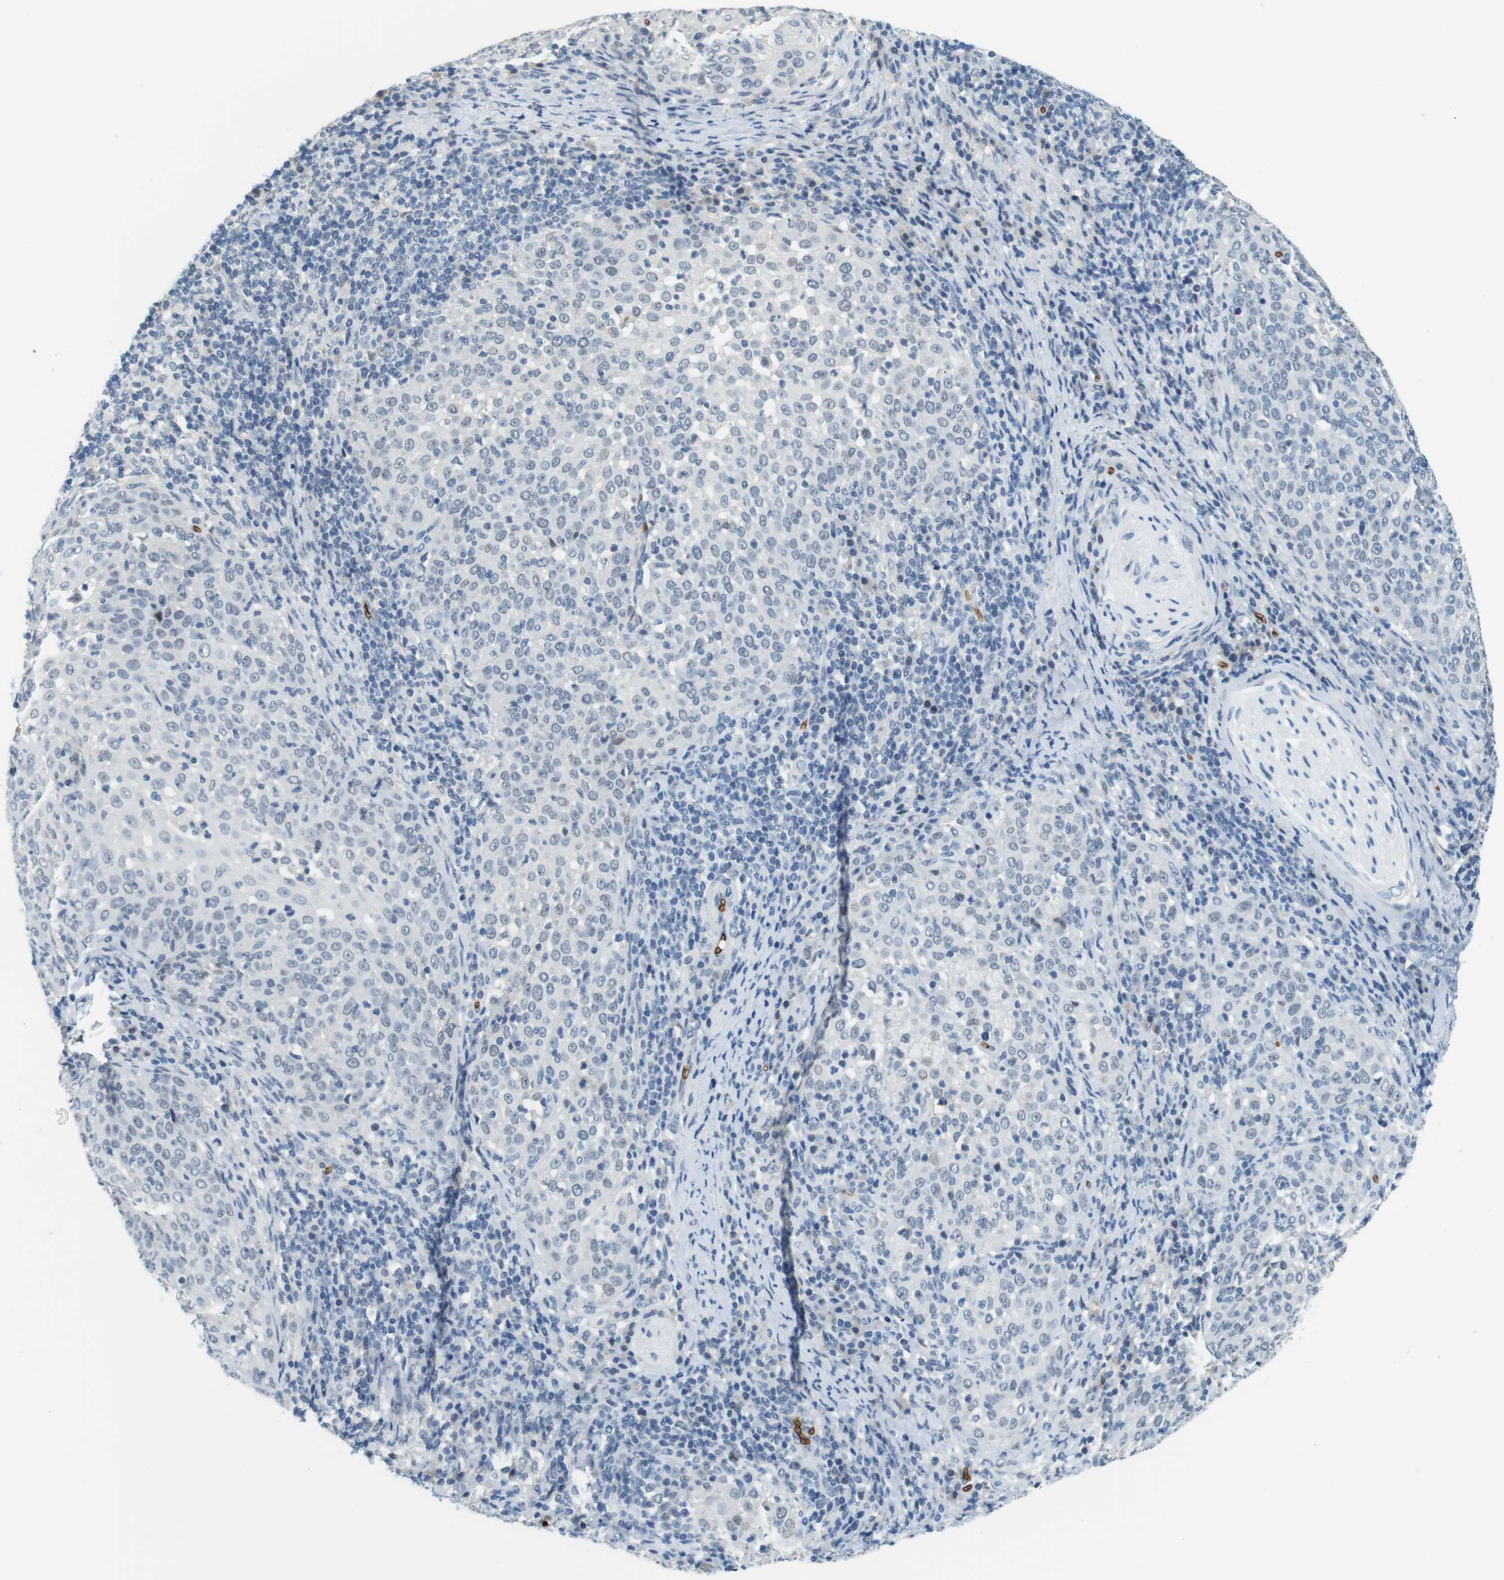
{"staining": {"intensity": "negative", "quantity": "none", "location": "none"}, "tissue": "cervical cancer", "cell_type": "Tumor cells", "image_type": "cancer", "snomed": [{"axis": "morphology", "description": "Squamous cell carcinoma, NOS"}, {"axis": "topography", "description": "Cervix"}], "caption": "There is no significant positivity in tumor cells of cervical cancer.", "gene": "SLC4A1", "patient": {"sex": "female", "age": 51}}